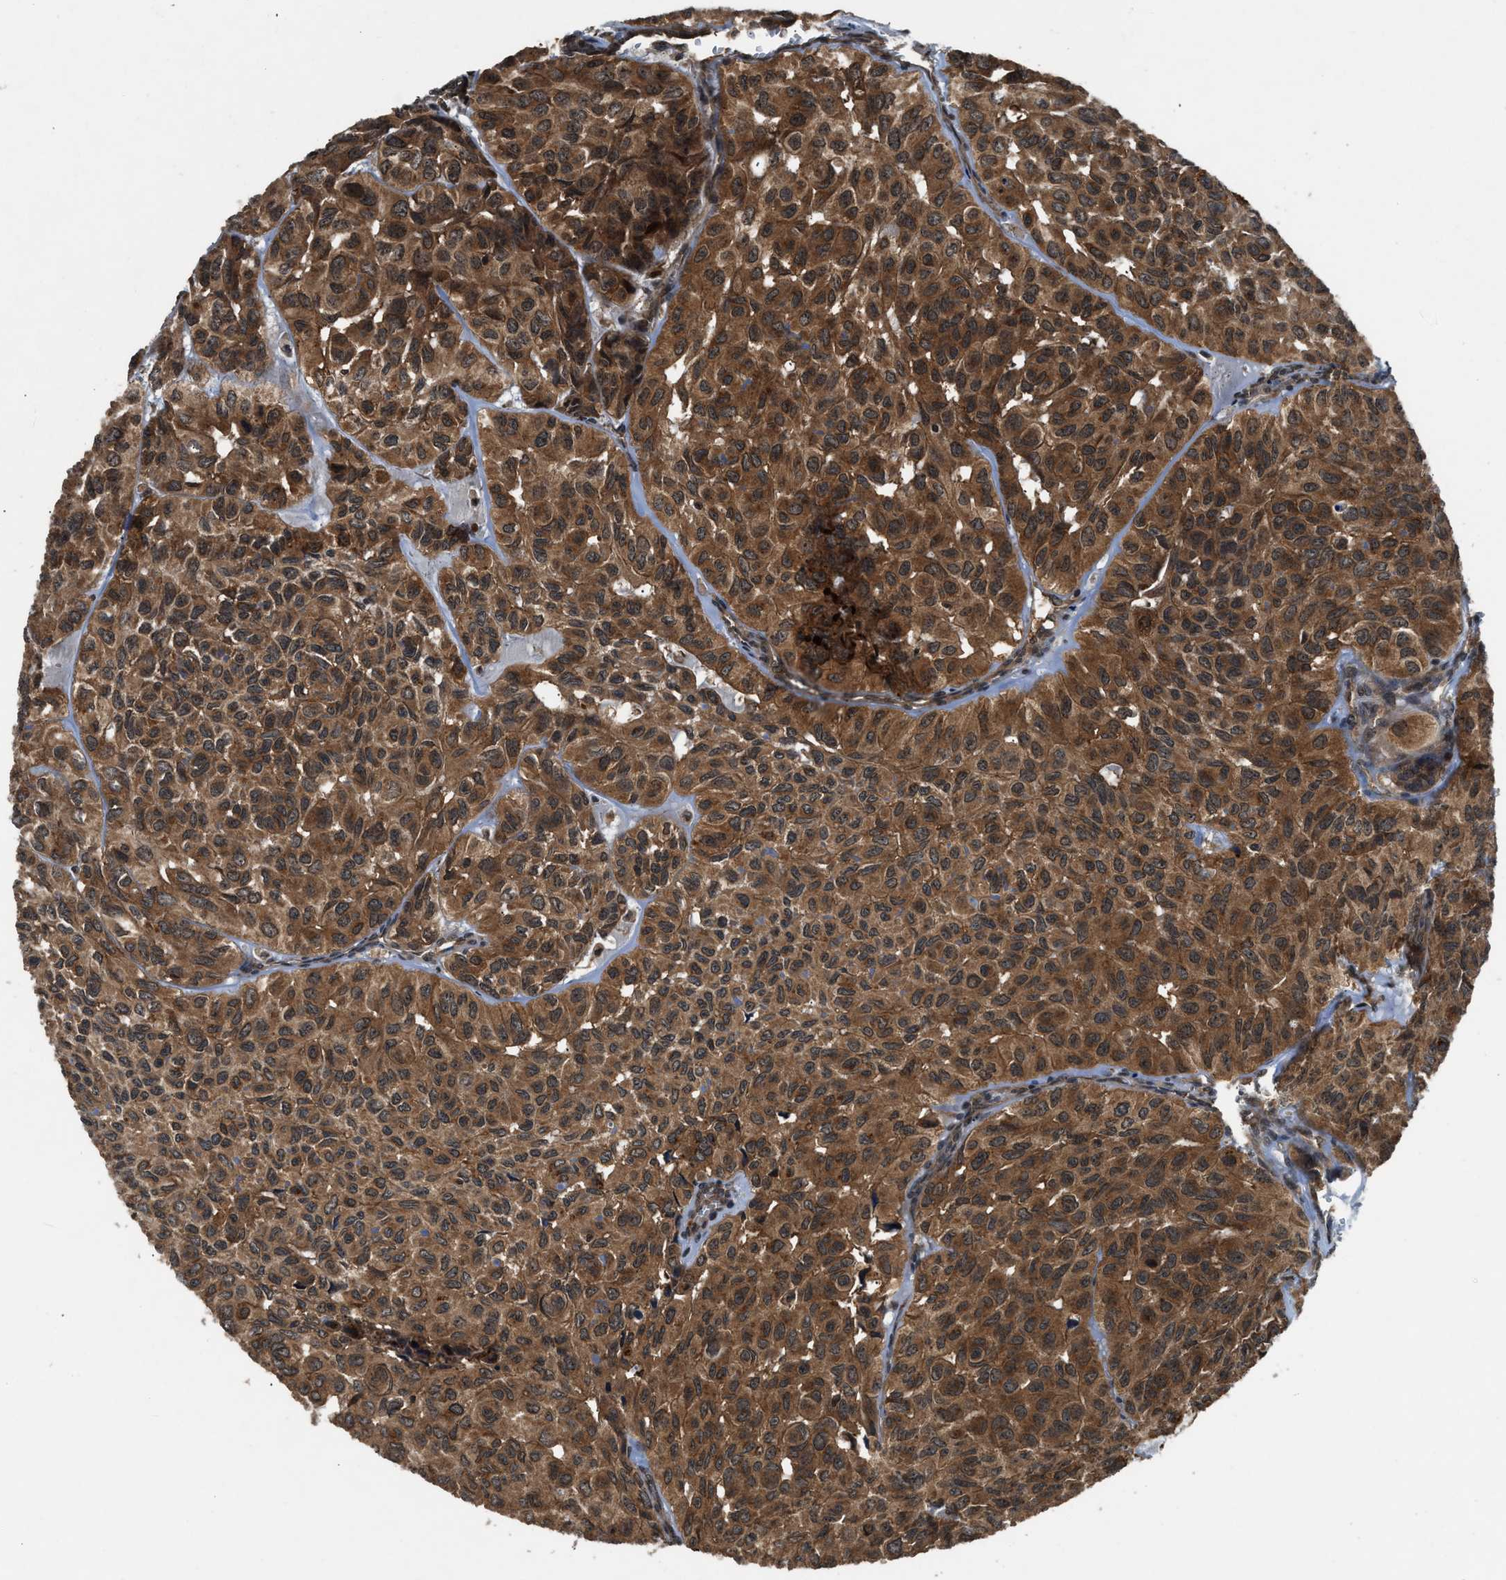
{"staining": {"intensity": "moderate", "quantity": ">75%", "location": "cytoplasmic/membranous"}, "tissue": "head and neck cancer", "cell_type": "Tumor cells", "image_type": "cancer", "snomed": [{"axis": "morphology", "description": "Adenocarcinoma, NOS"}, {"axis": "topography", "description": "Salivary gland, NOS"}, {"axis": "topography", "description": "Head-Neck"}], "caption": "Immunohistochemistry (IHC) (DAB (3,3'-diaminobenzidine)) staining of human head and neck cancer displays moderate cytoplasmic/membranous protein expression in approximately >75% of tumor cells.", "gene": "RPS6KB1", "patient": {"sex": "female", "age": 76}}